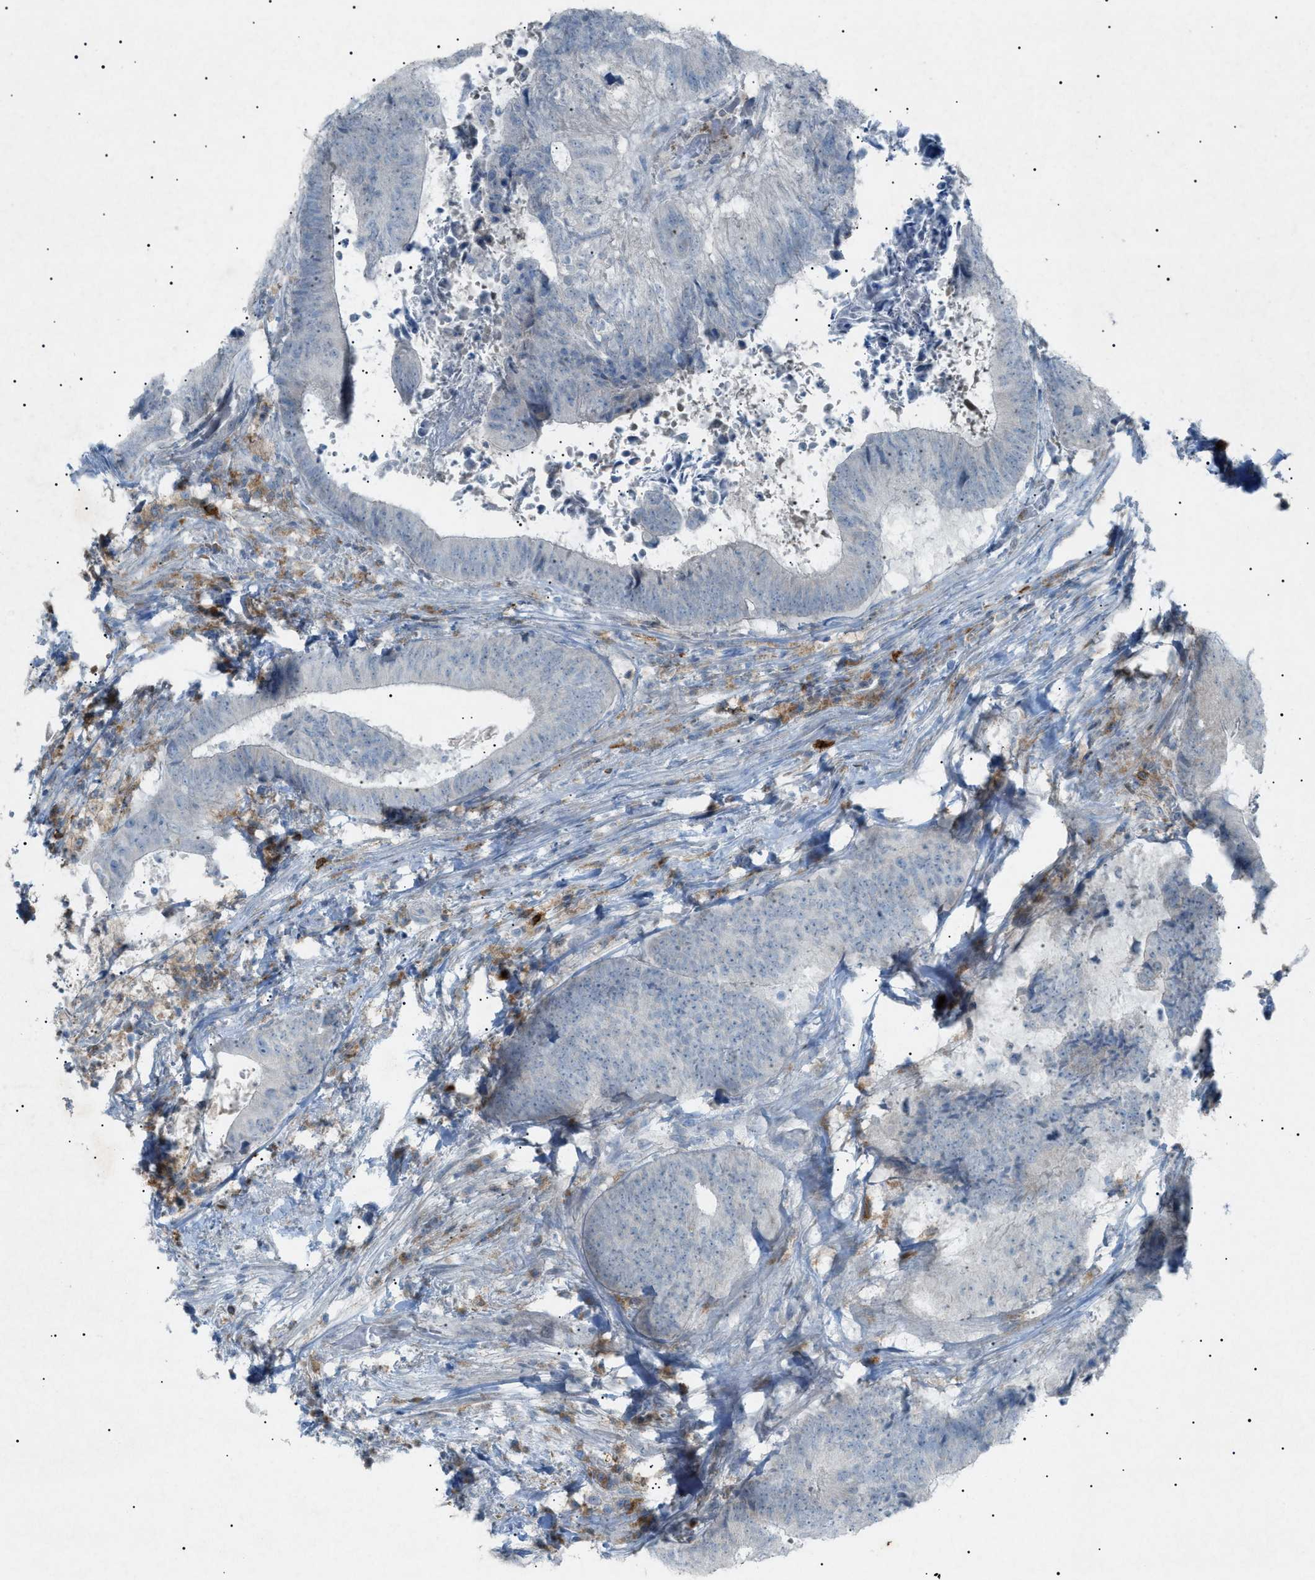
{"staining": {"intensity": "negative", "quantity": "none", "location": "none"}, "tissue": "colorectal cancer", "cell_type": "Tumor cells", "image_type": "cancer", "snomed": [{"axis": "morphology", "description": "Adenocarcinoma, NOS"}, {"axis": "topography", "description": "Rectum"}], "caption": "Immunohistochemical staining of human adenocarcinoma (colorectal) reveals no significant staining in tumor cells. Brightfield microscopy of IHC stained with DAB (3,3'-diaminobenzidine) (brown) and hematoxylin (blue), captured at high magnification.", "gene": "BTK", "patient": {"sex": "male", "age": 72}}